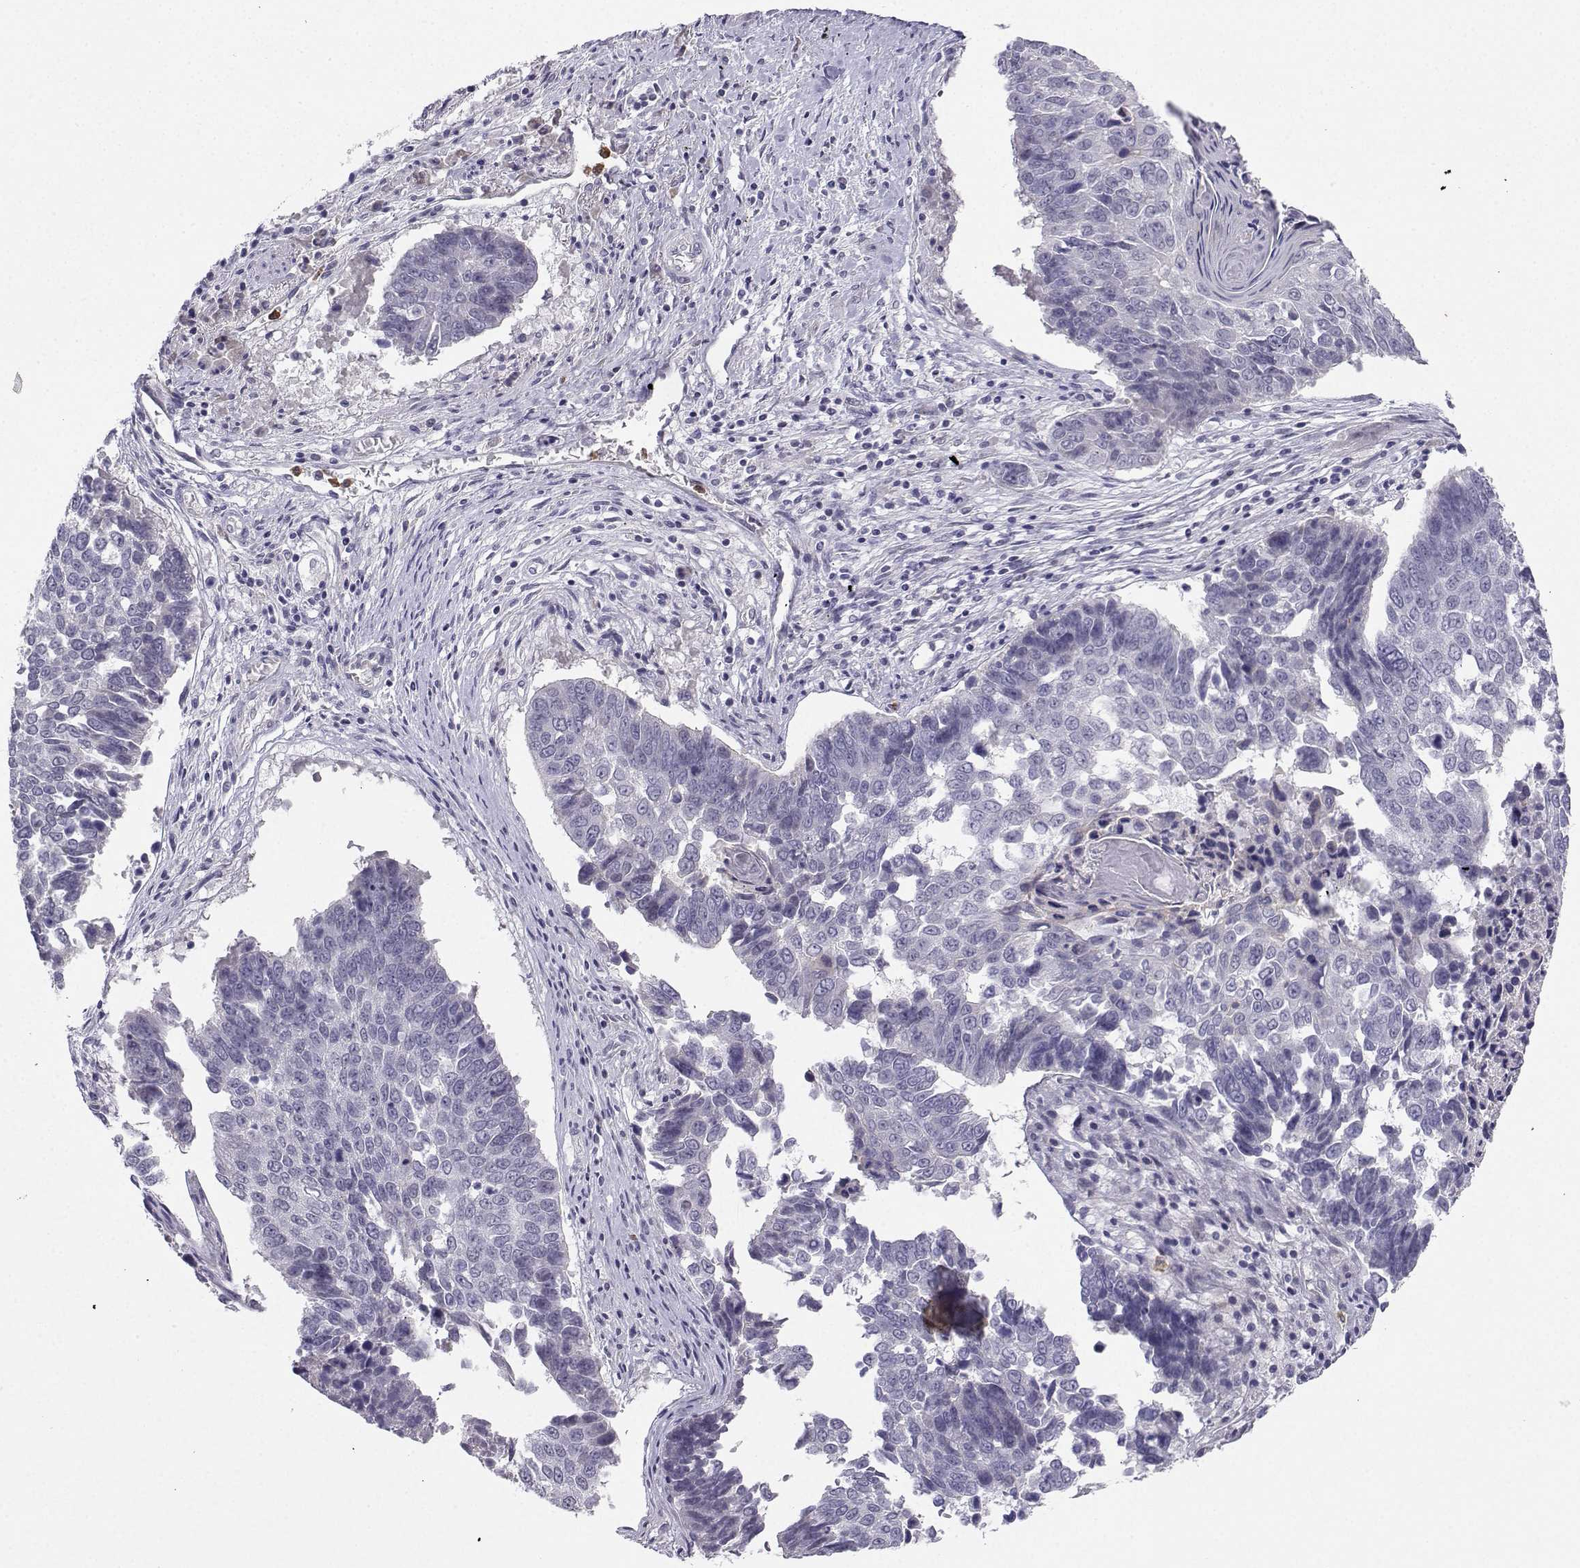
{"staining": {"intensity": "negative", "quantity": "none", "location": "none"}, "tissue": "lung cancer", "cell_type": "Tumor cells", "image_type": "cancer", "snomed": [{"axis": "morphology", "description": "Squamous cell carcinoma, NOS"}, {"axis": "topography", "description": "Lung"}], "caption": "Immunohistochemical staining of lung cancer demonstrates no significant staining in tumor cells.", "gene": "CALY", "patient": {"sex": "male", "age": 73}}